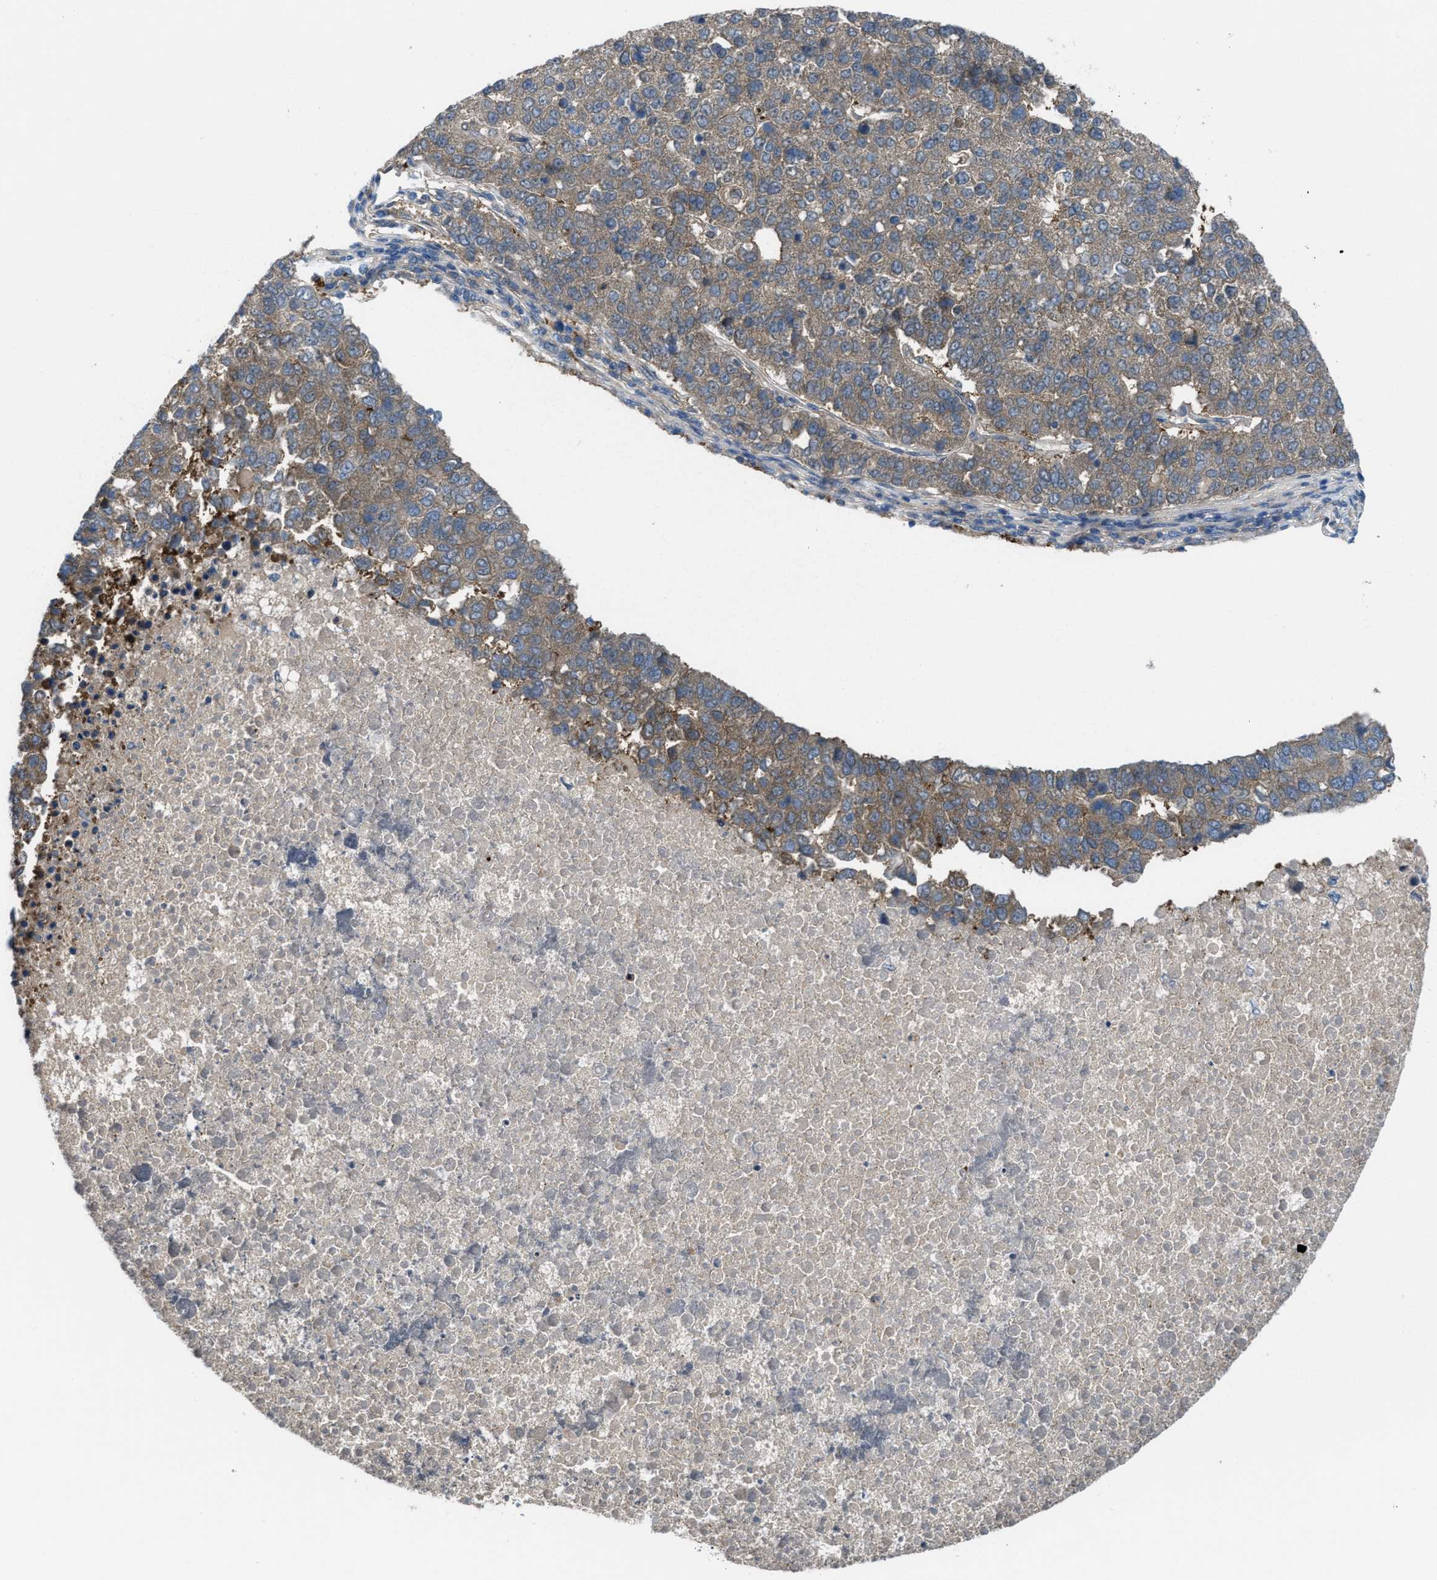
{"staining": {"intensity": "moderate", "quantity": ">75%", "location": "cytoplasmic/membranous"}, "tissue": "pancreatic cancer", "cell_type": "Tumor cells", "image_type": "cancer", "snomed": [{"axis": "morphology", "description": "Adenocarcinoma, NOS"}, {"axis": "topography", "description": "Pancreas"}], "caption": "Brown immunohistochemical staining in human pancreatic cancer (adenocarcinoma) shows moderate cytoplasmic/membranous expression in about >75% of tumor cells. The staining was performed using DAB, with brown indicating positive protein expression. Nuclei are stained blue with hematoxylin.", "gene": "BAZ2B", "patient": {"sex": "female", "age": 61}}